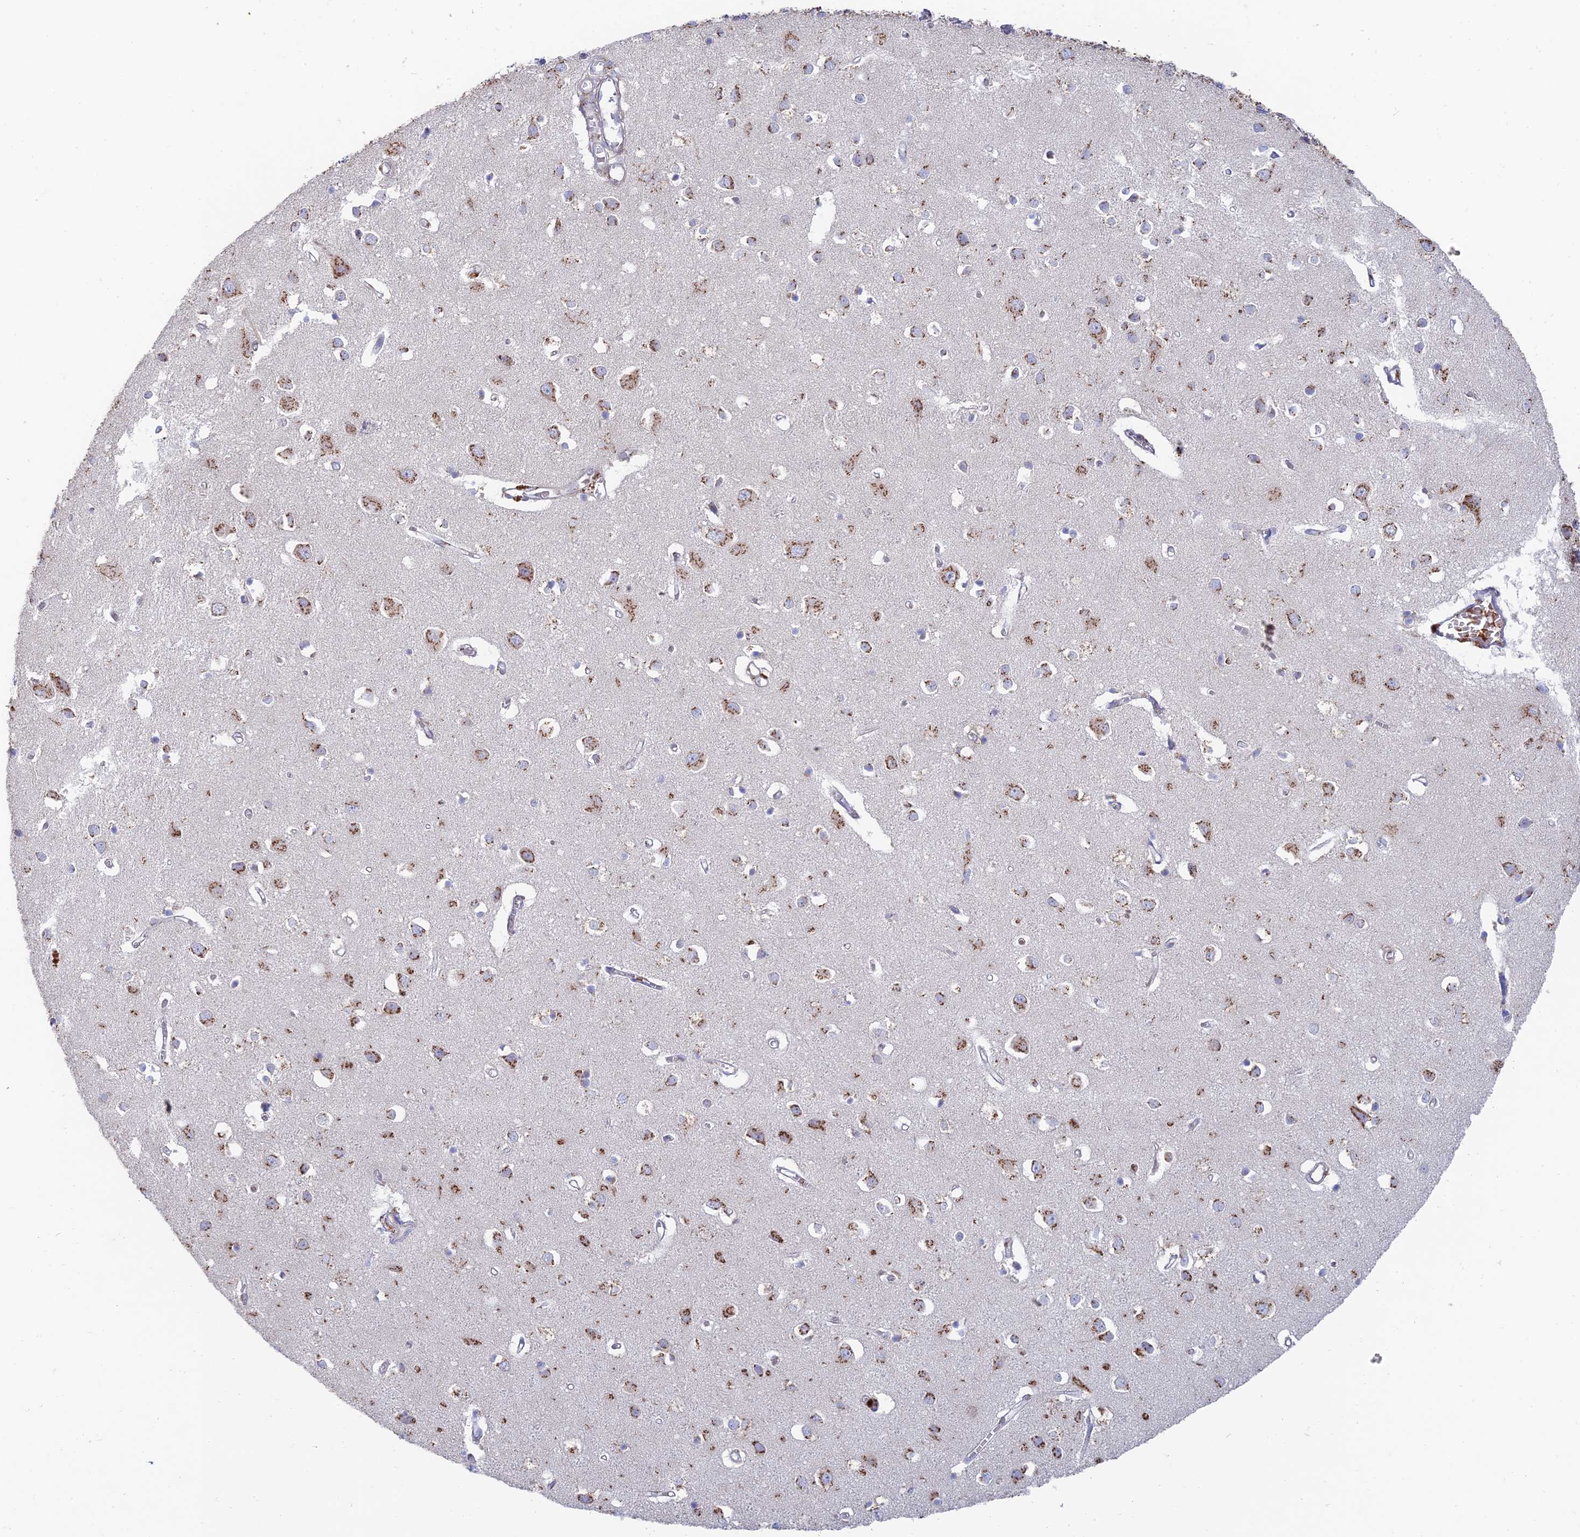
{"staining": {"intensity": "negative", "quantity": "none", "location": "none"}, "tissue": "cerebral cortex", "cell_type": "Endothelial cells", "image_type": "normal", "snomed": [{"axis": "morphology", "description": "Normal tissue, NOS"}, {"axis": "topography", "description": "Cerebral cortex"}], "caption": "A histopathology image of cerebral cortex stained for a protein displays no brown staining in endothelial cells. (Brightfield microscopy of DAB (3,3'-diaminobenzidine) immunohistochemistry at high magnification).", "gene": "ENSG00000267561", "patient": {"sex": "female", "age": 64}}